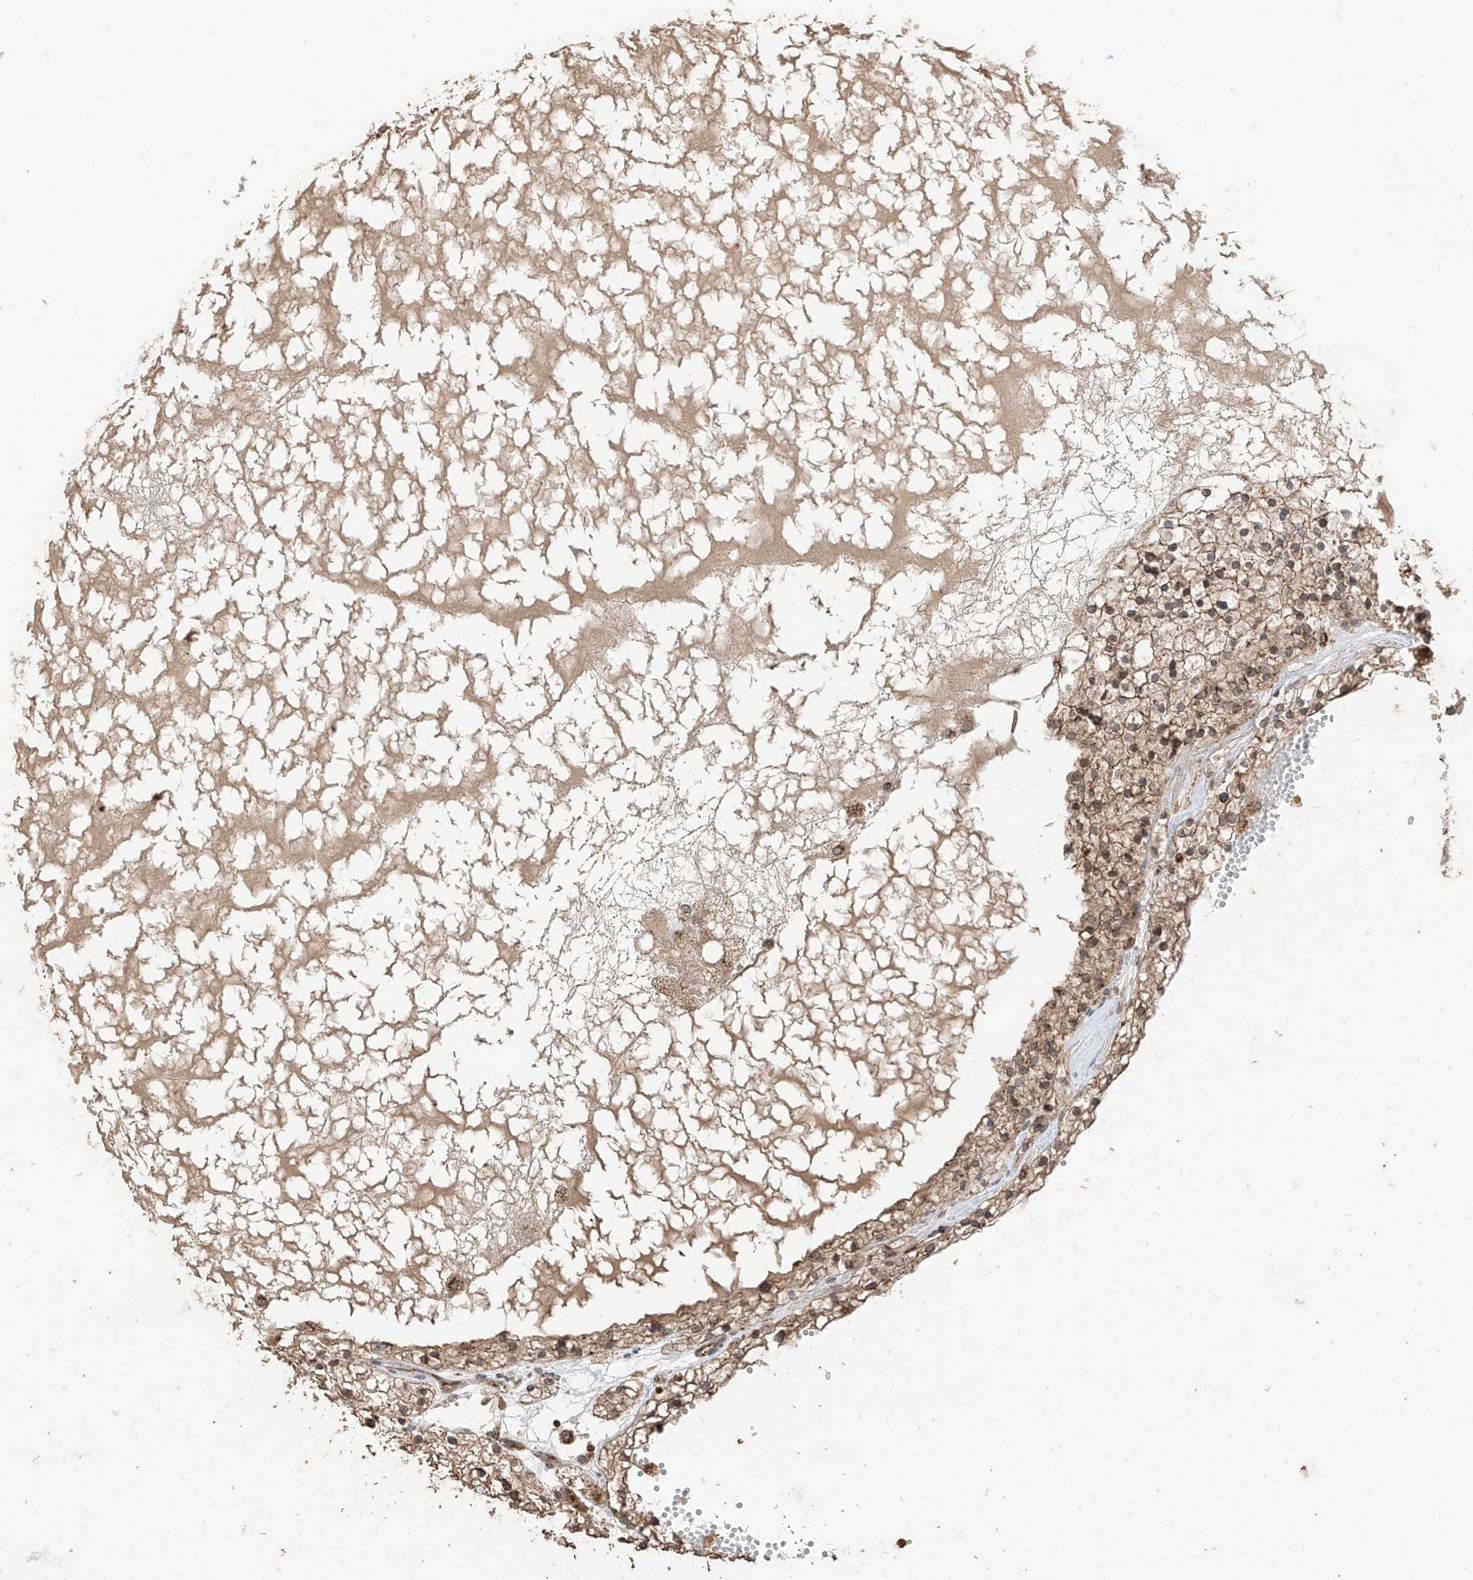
{"staining": {"intensity": "weak", "quantity": "25%-75%", "location": "cytoplasmic/membranous,nuclear"}, "tissue": "renal cancer", "cell_type": "Tumor cells", "image_type": "cancer", "snomed": [{"axis": "morphology", "description": "Normal tissue, NOS"}, {"axis": "morphology", "description": "Adenocarcinoma, NOS"}, {"axis": "topography", "description": "Kidney"}], "caption": "Immunohistochemical staining of human adenocarcinoma (renal) reveals low levels of weak cytoplasmic/membranous and nuclear protein staining in about 25%-75% of tumor cells.", "gene": "AHCTF1", "patient": {"sex": "male", "age": 68}}